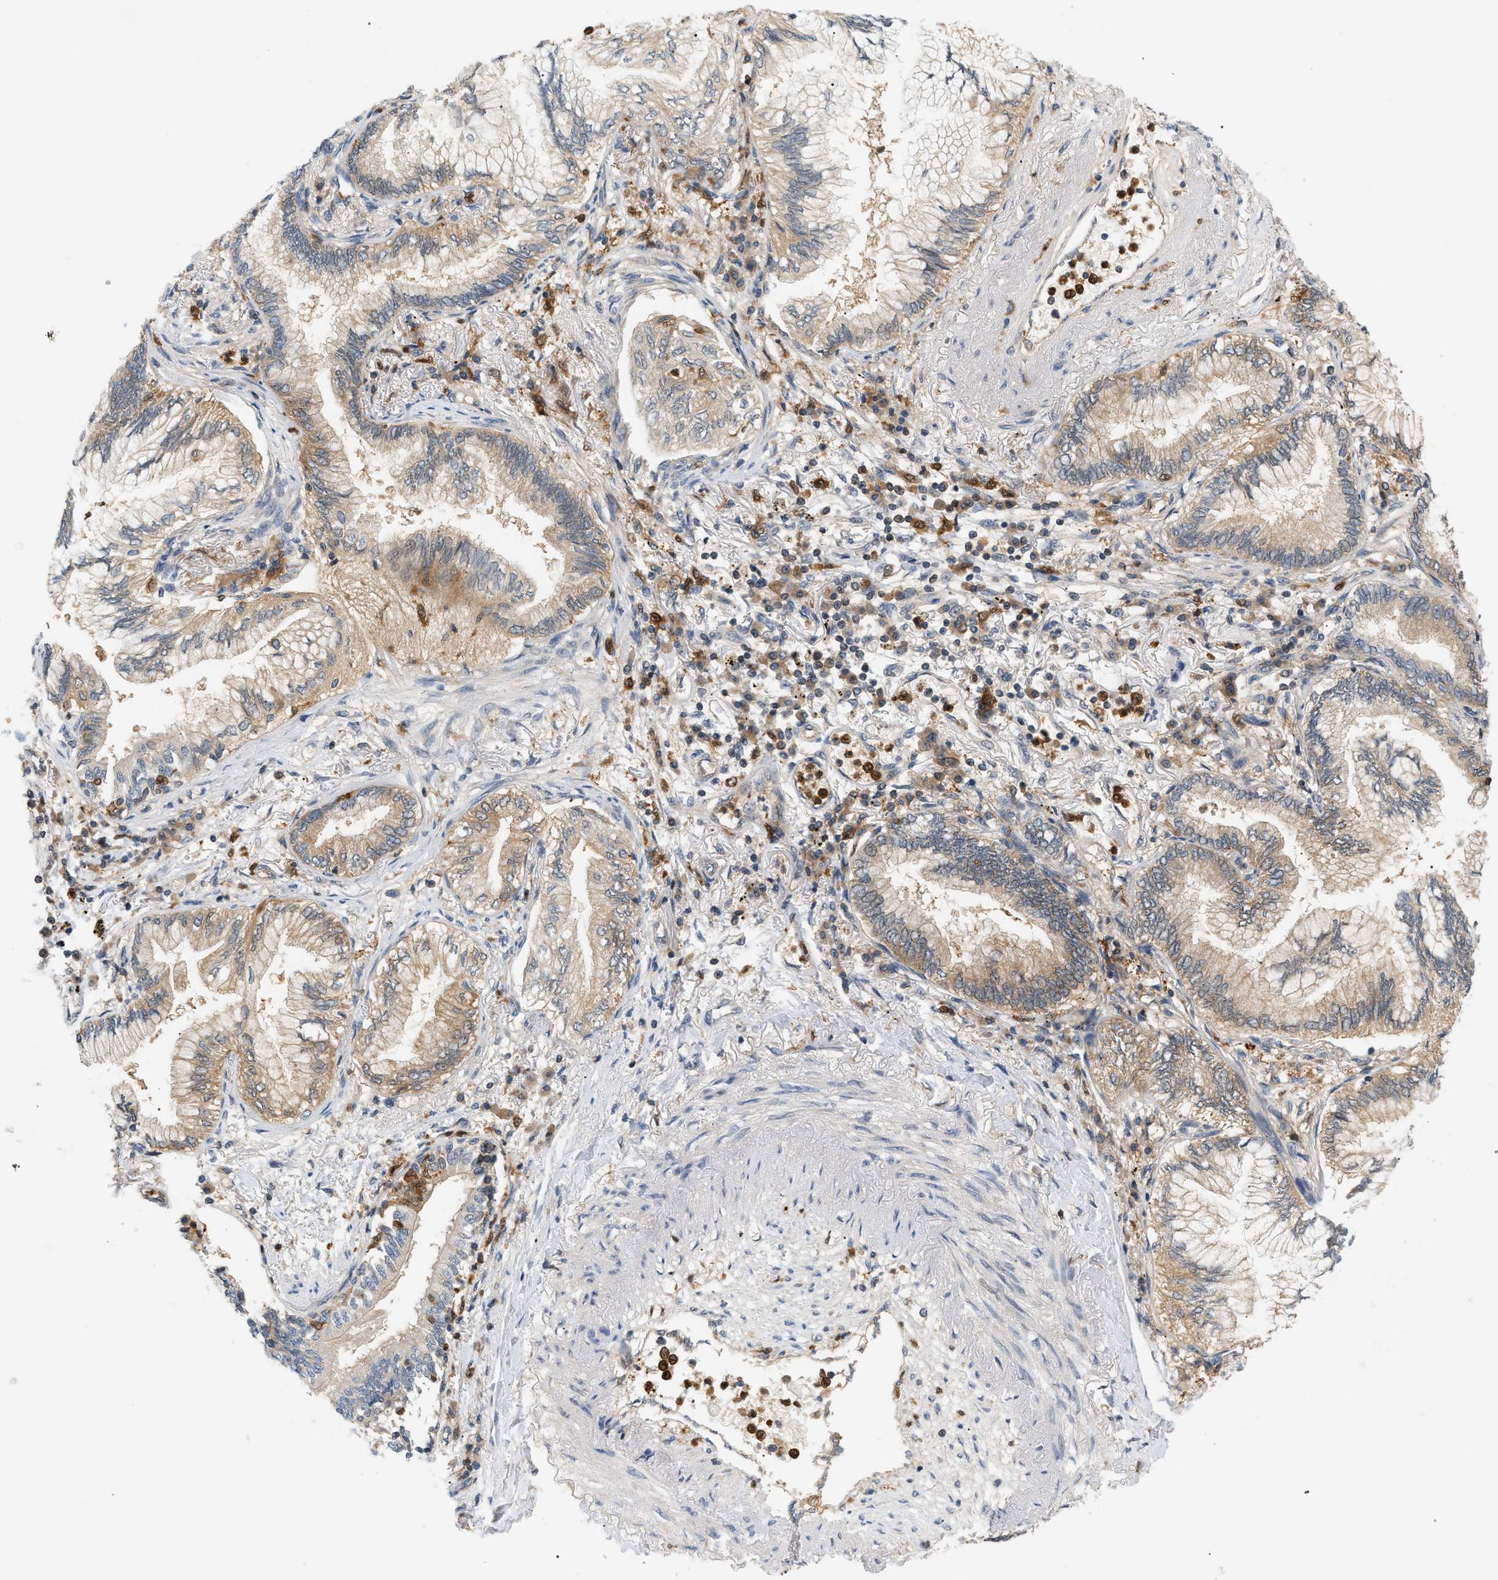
{"staining": {"intensity": "weak", "quantity": "25%-75%", "location": "cytoplasmic/membranous"}, "tissue": "lung cancer", "cell_type": "Tumor cells", "image_type": "cancer", "snomed": [{"axis": "morphology", "description": "Normal tissue, NOS"}, {"axis": "morphology", "description": "Adenocarcinoma, NOS"}, {"axis": "topography", "description": "Bronchus"}, {"axis": "topography", "description": "Lung"}], "caption": "Immunohistochemistry photomicrograph of neoplastic tissue: human lung cancer stained using immunohistochemistry (IHC) exhibits low levels of weak protein expression localized specifically in the cytoplasmic/membranous of tumor cells, appearing as a cytoplasmic/membranous brown color.", "gene": "PYCARD", "patient": {"sex": "female", "age": 70}}